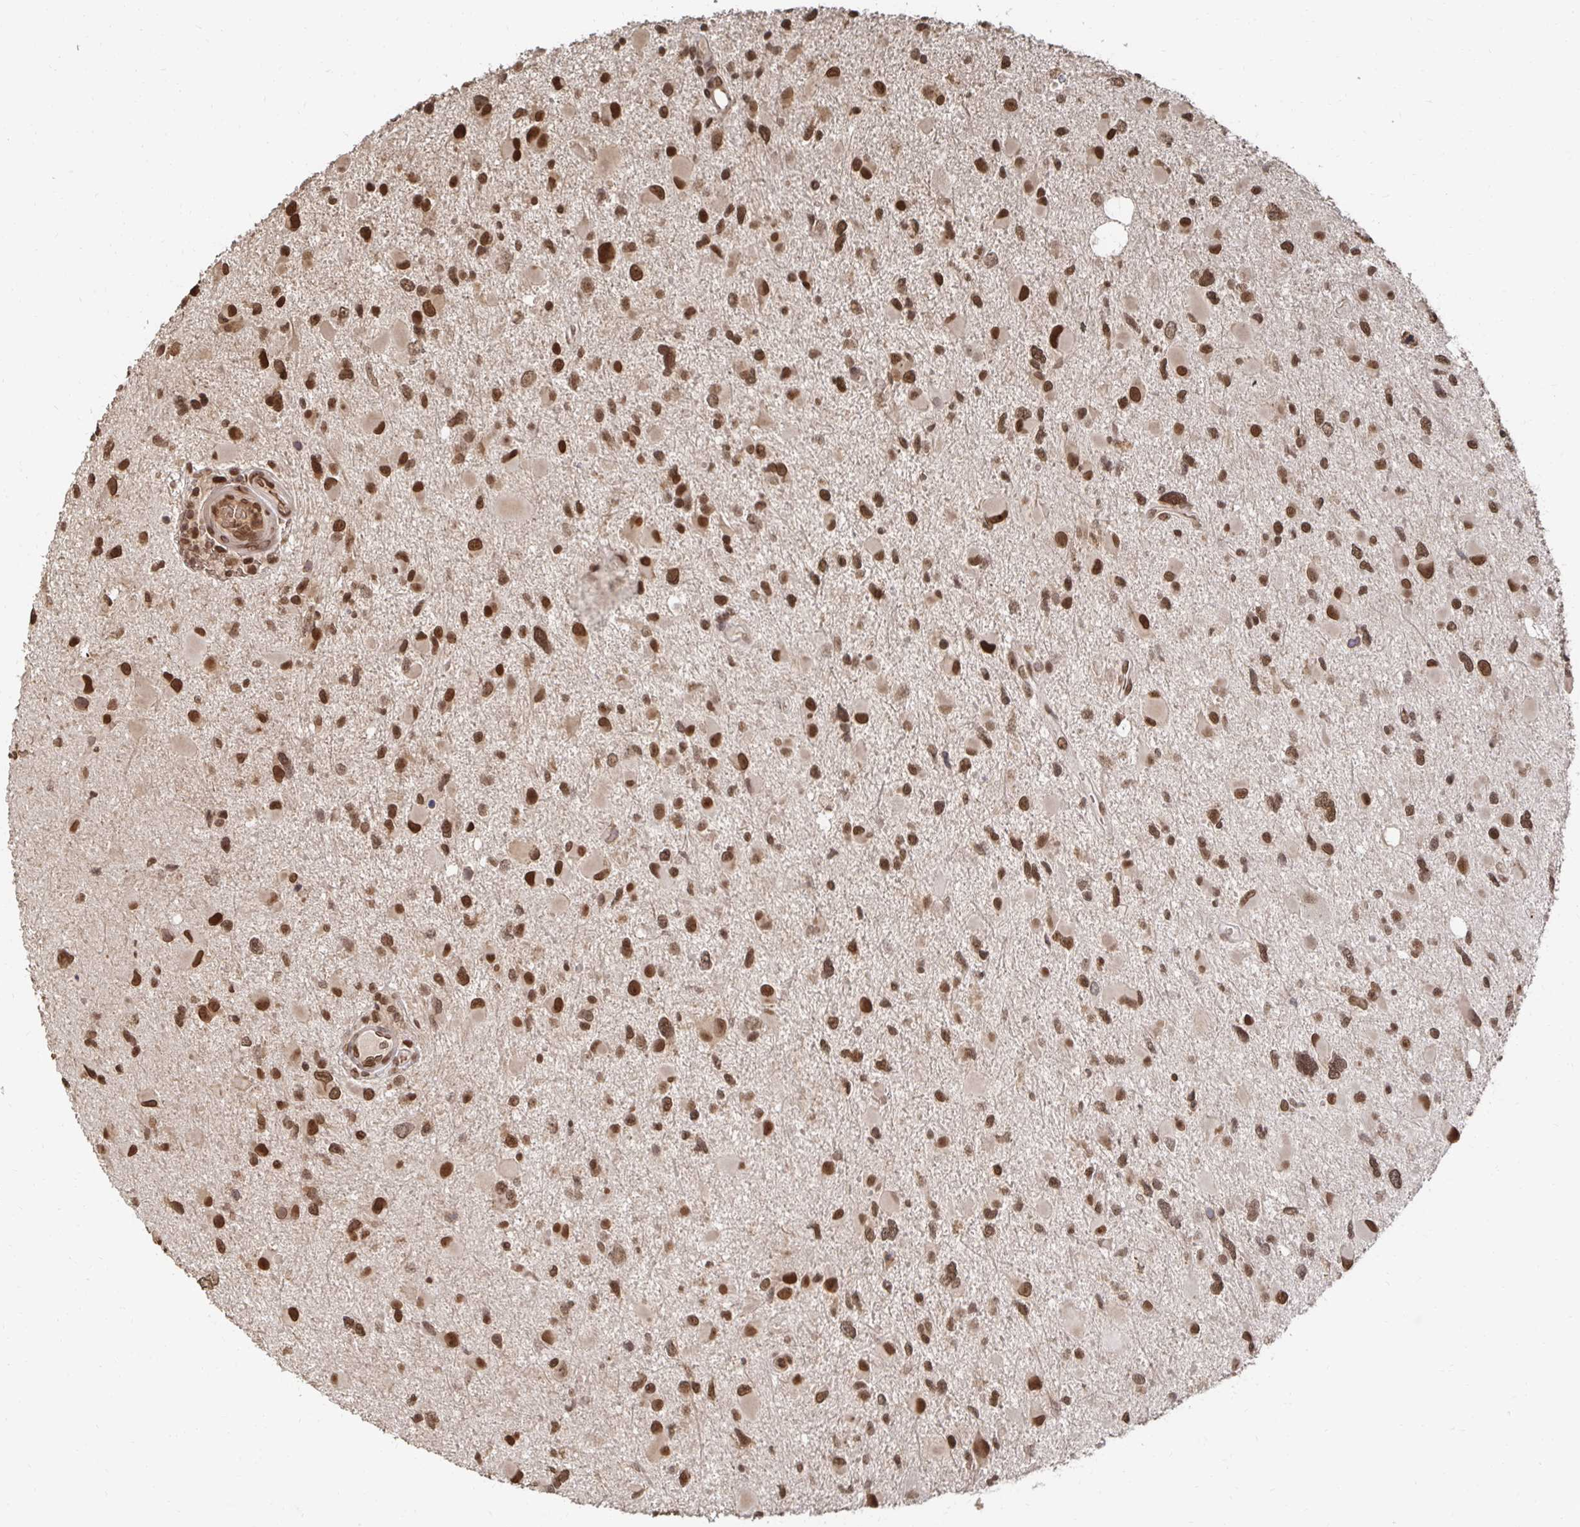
{"staining": {"intensity": "strong", "quantity": ">75%", "location": "nuclear"}, "tissue": "glioma", "cell_type": "Tumor cells", "image_type": "cancer", "snomed": [{"axis": "morphology", "description": "Glioma, malignant, Low grade"}, {"axis": "topography", "description": "Brain"}], "caption": "Protein analysis of glioma tissue shows strong nuclear positivity in about >75% of tumor cells.", "gene": "GTF3C6", "patient": {"sex": "female", "age": 32}}